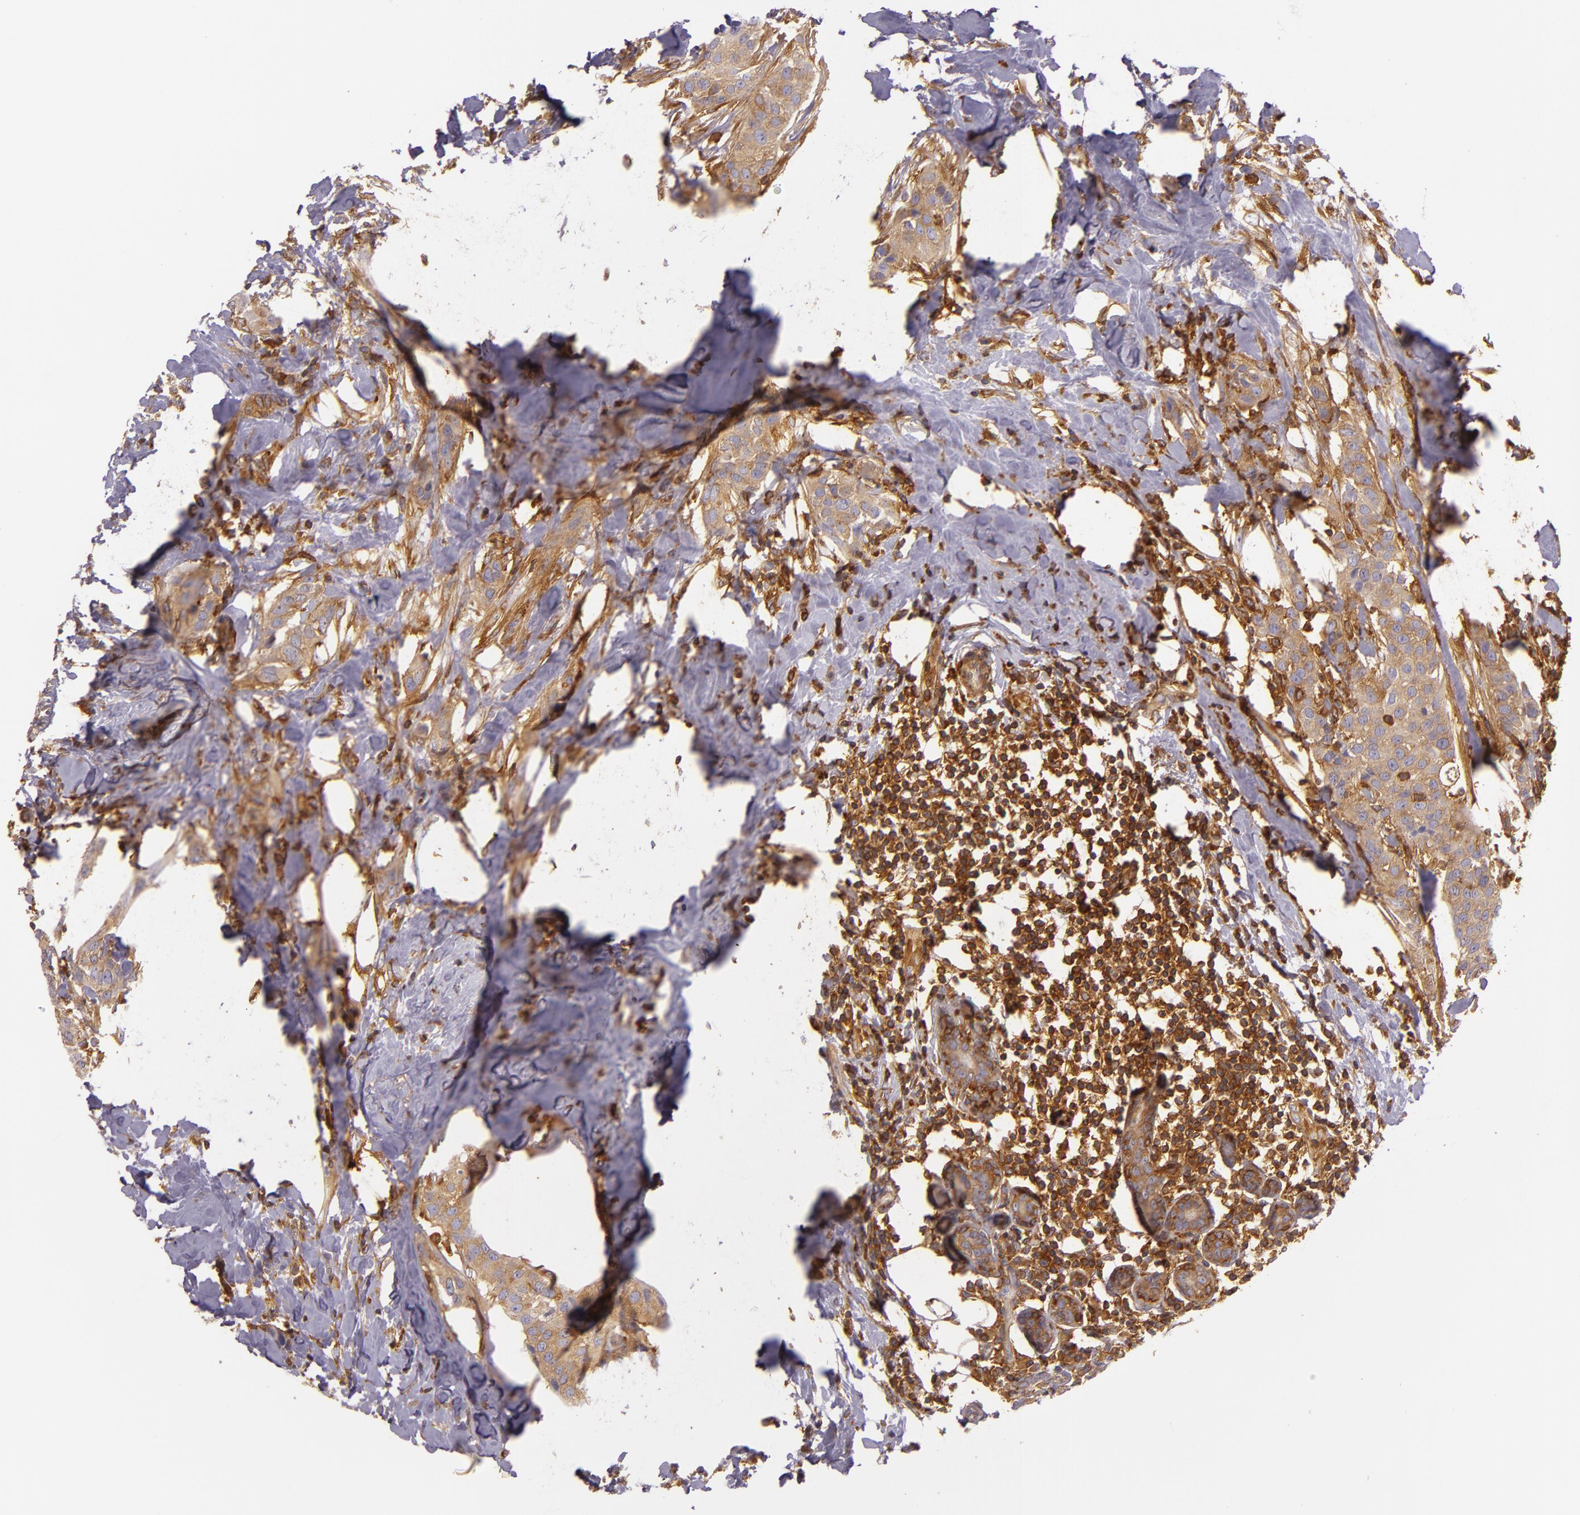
{"staining": {"intensity": "moderate", "quantity": ">75%", "location": "cytoplasmic/membranous"}, "tissue": "breast cancer", "cell_type": "Tumor cells", "image_type": "cancer", "snomed": [{"axis": "morphology", "description": "Duct carcinoma"}, {"axis": "topography", "description": "Breast"}], "caption": "High-magnification brightfield microscopy of breast cancer (intraductal carcinoma) stained with DAB (3,3'-diaminobenzidine) (brown) and counterstained with hematoxylin (blue). tumor cells exhibit moderate cytoplasmic/membranous staining is present in approximately>75% of cells.", "gene": "TLN1", "patient": {"sex": "female", "age": 45}}